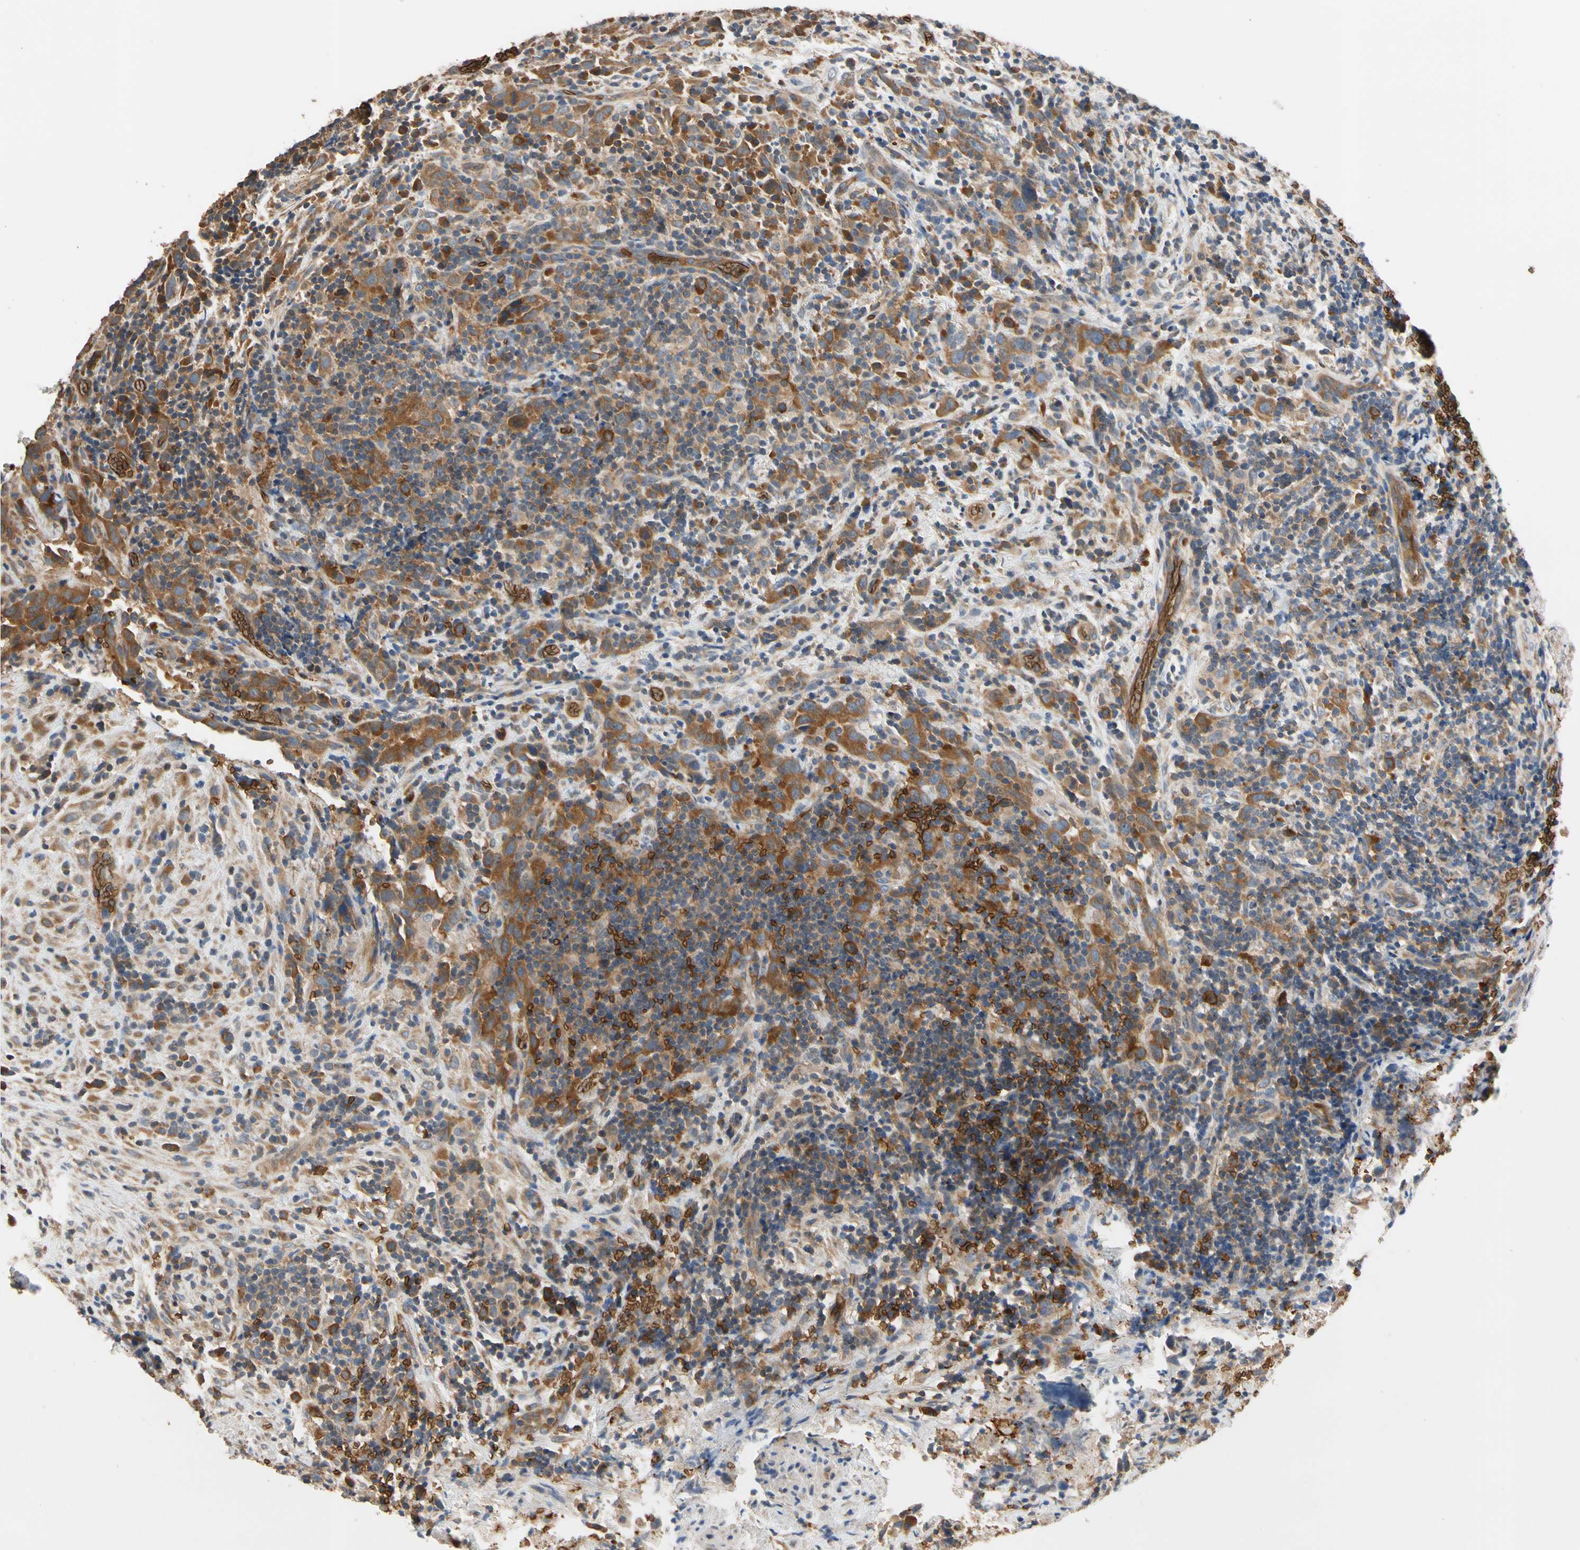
{"staining": {"intensity": "strong", "quantity": ">75%", "location": "cytoplasmic/membranous"}, "tissue": "urothelial cancer", "cell_type": "Tumor cells", "image_type": "cancer", "snomed": [{"axis": "morphology", "description": "Urothelial carcinoma, High grade"}, {"axis": "topography", "description": "Urinary bladder"}], "caption": "Urothelial cancer was stained to show a protein in brown. There is high levels of strong cytoplasmic/membranous expression in approximately >75% of tumor cells. Ihc stains the protein of interest in brown and the nuclei are stained blue.", "gene": "RIOK2", "patient": {"sex": "male", "age": 61}}